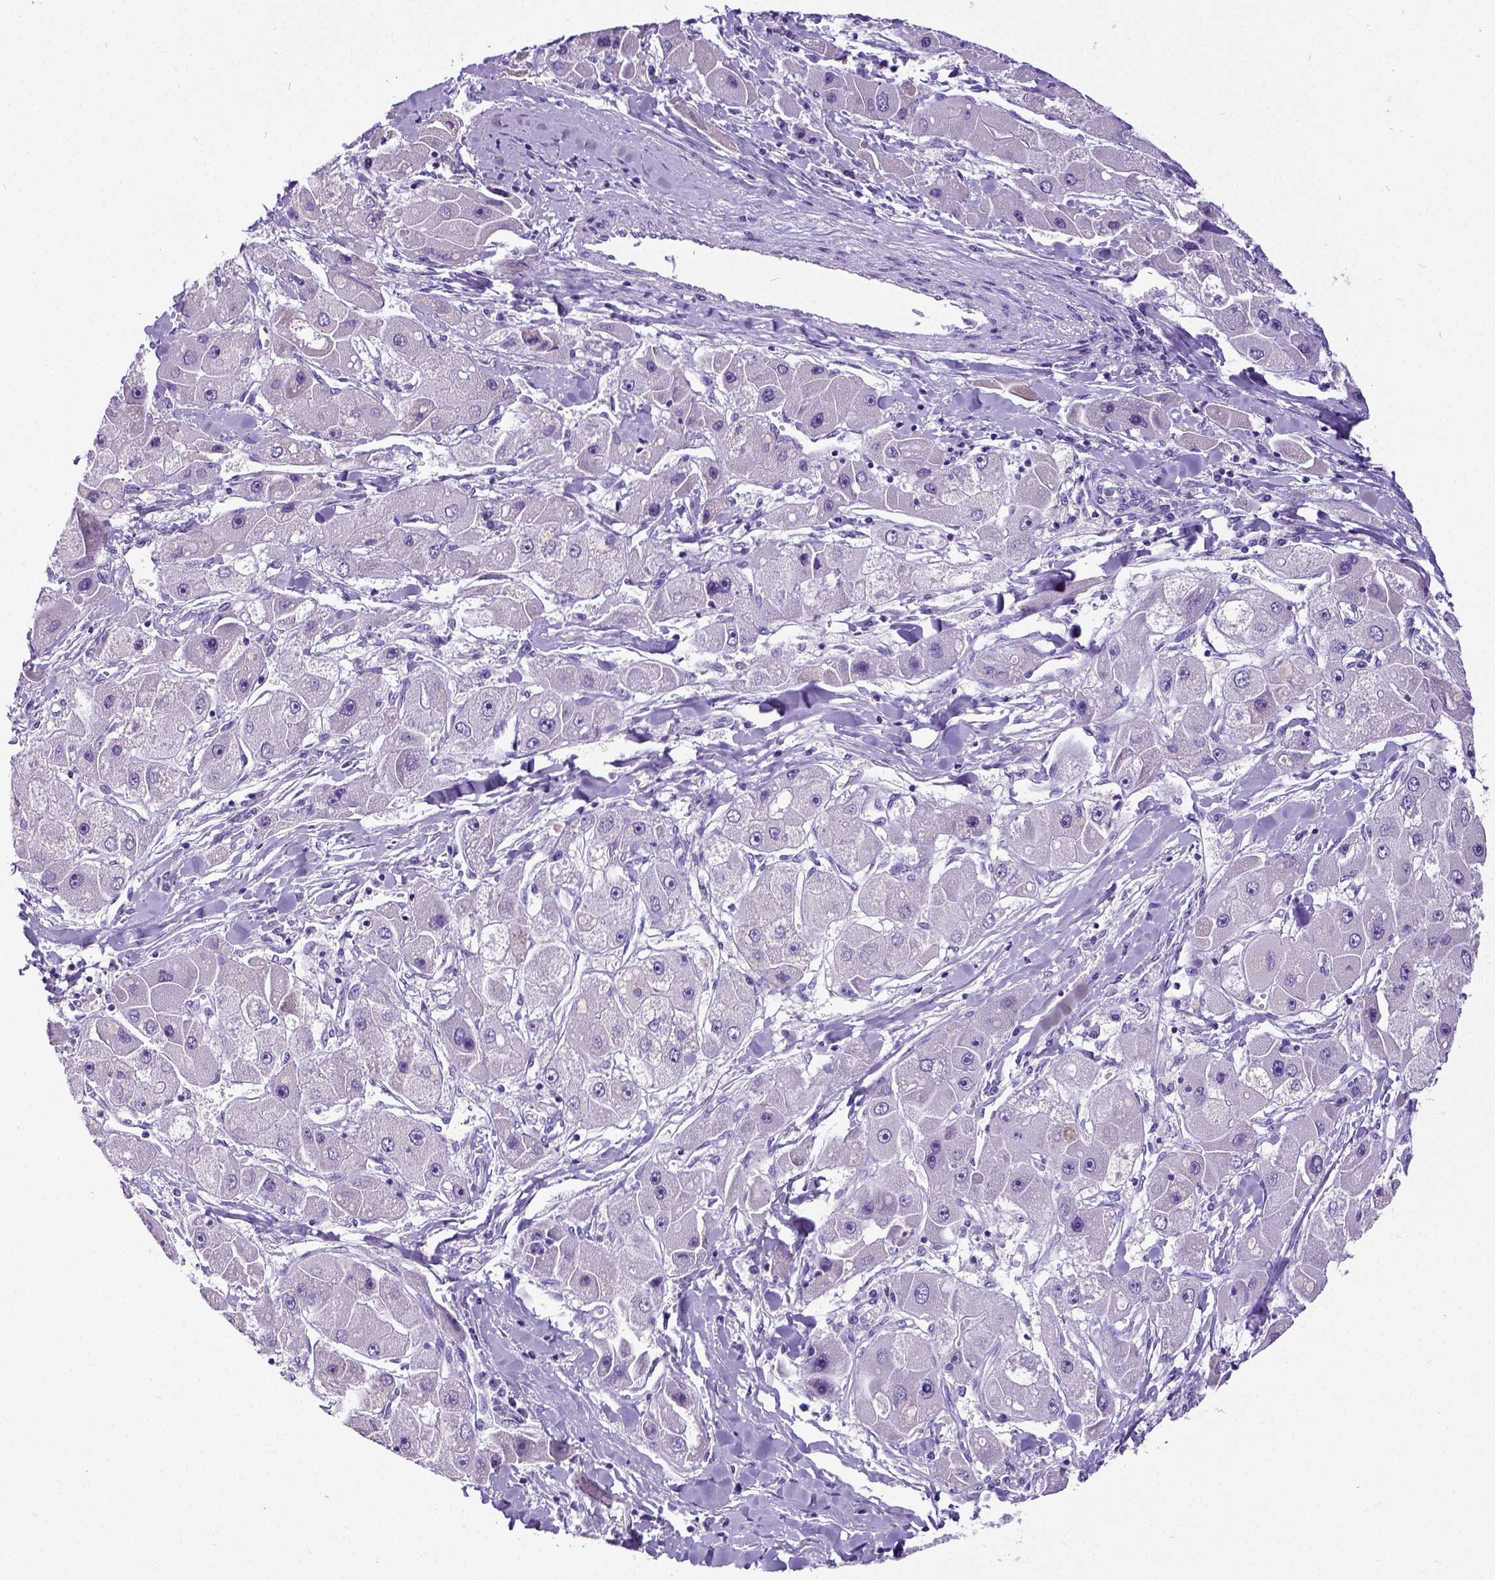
{"staining": {"intensity": "negative", "quantity": "none", "location": "none"}, "tissue": "liver cancer", "cell_type": "Tumor cells", "image_type": "cancer", "snomed": [{"axis": "morphology", "description": "Carcinoma, Hepatocellular, NOS"}, {"axis": "topography", "description": "Liver"}], "caption": "Image shows no significant protein staining in tumor cells of liver hepatocellular carcinoma. (DAB immunohistochemistry (IHC), high magnification).", "gene": "SATB2", "patient": {"sex": "male", "age": 24}}